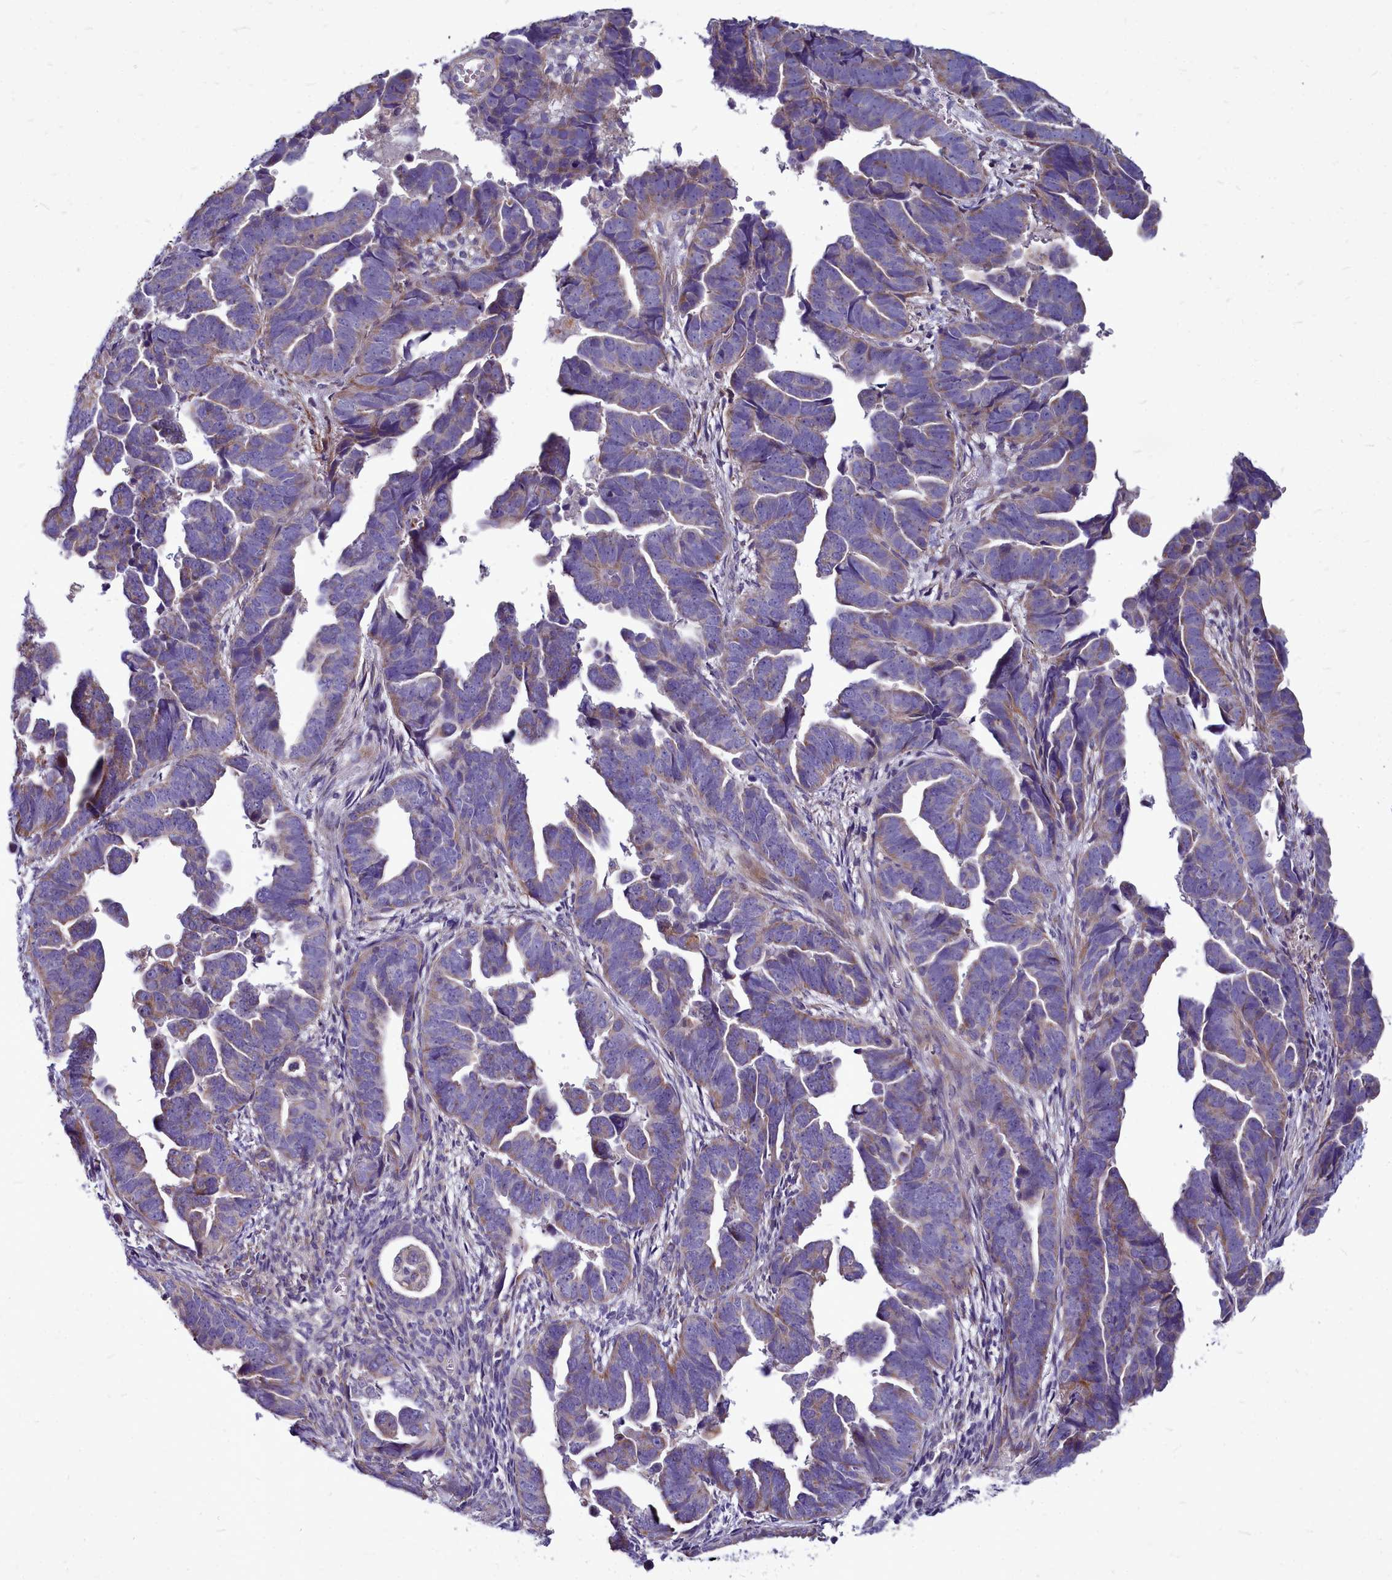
{"staining": {"intensity": "moderate", "quantity": "25%-75%", "location": "cytoplasmic/membranous"}, "tissue": "endometrial cancer", "cell_type": "Tumor cells", "image_type": "cancer", "snomed": [{"axis": "morphology", "description": "Adenocarcinoma, NOS"}, {"axis": "topography", "description": "Endometrium"}], "caption": "Tumor cells reveal medium levels of moderate cytoplasmic/membranous positivity in about 25%-75% of cells in adenocarcinoma (endometrial). The staining was performed using DAB (3,3'-diaminobenzidine) to visualize the protein expression in brown, while the nuclei were stained in blue with hematoxylin (Magnification: 20x).", "gene": "SMPD4", "patient": {"sex": "female", "age": 75}}